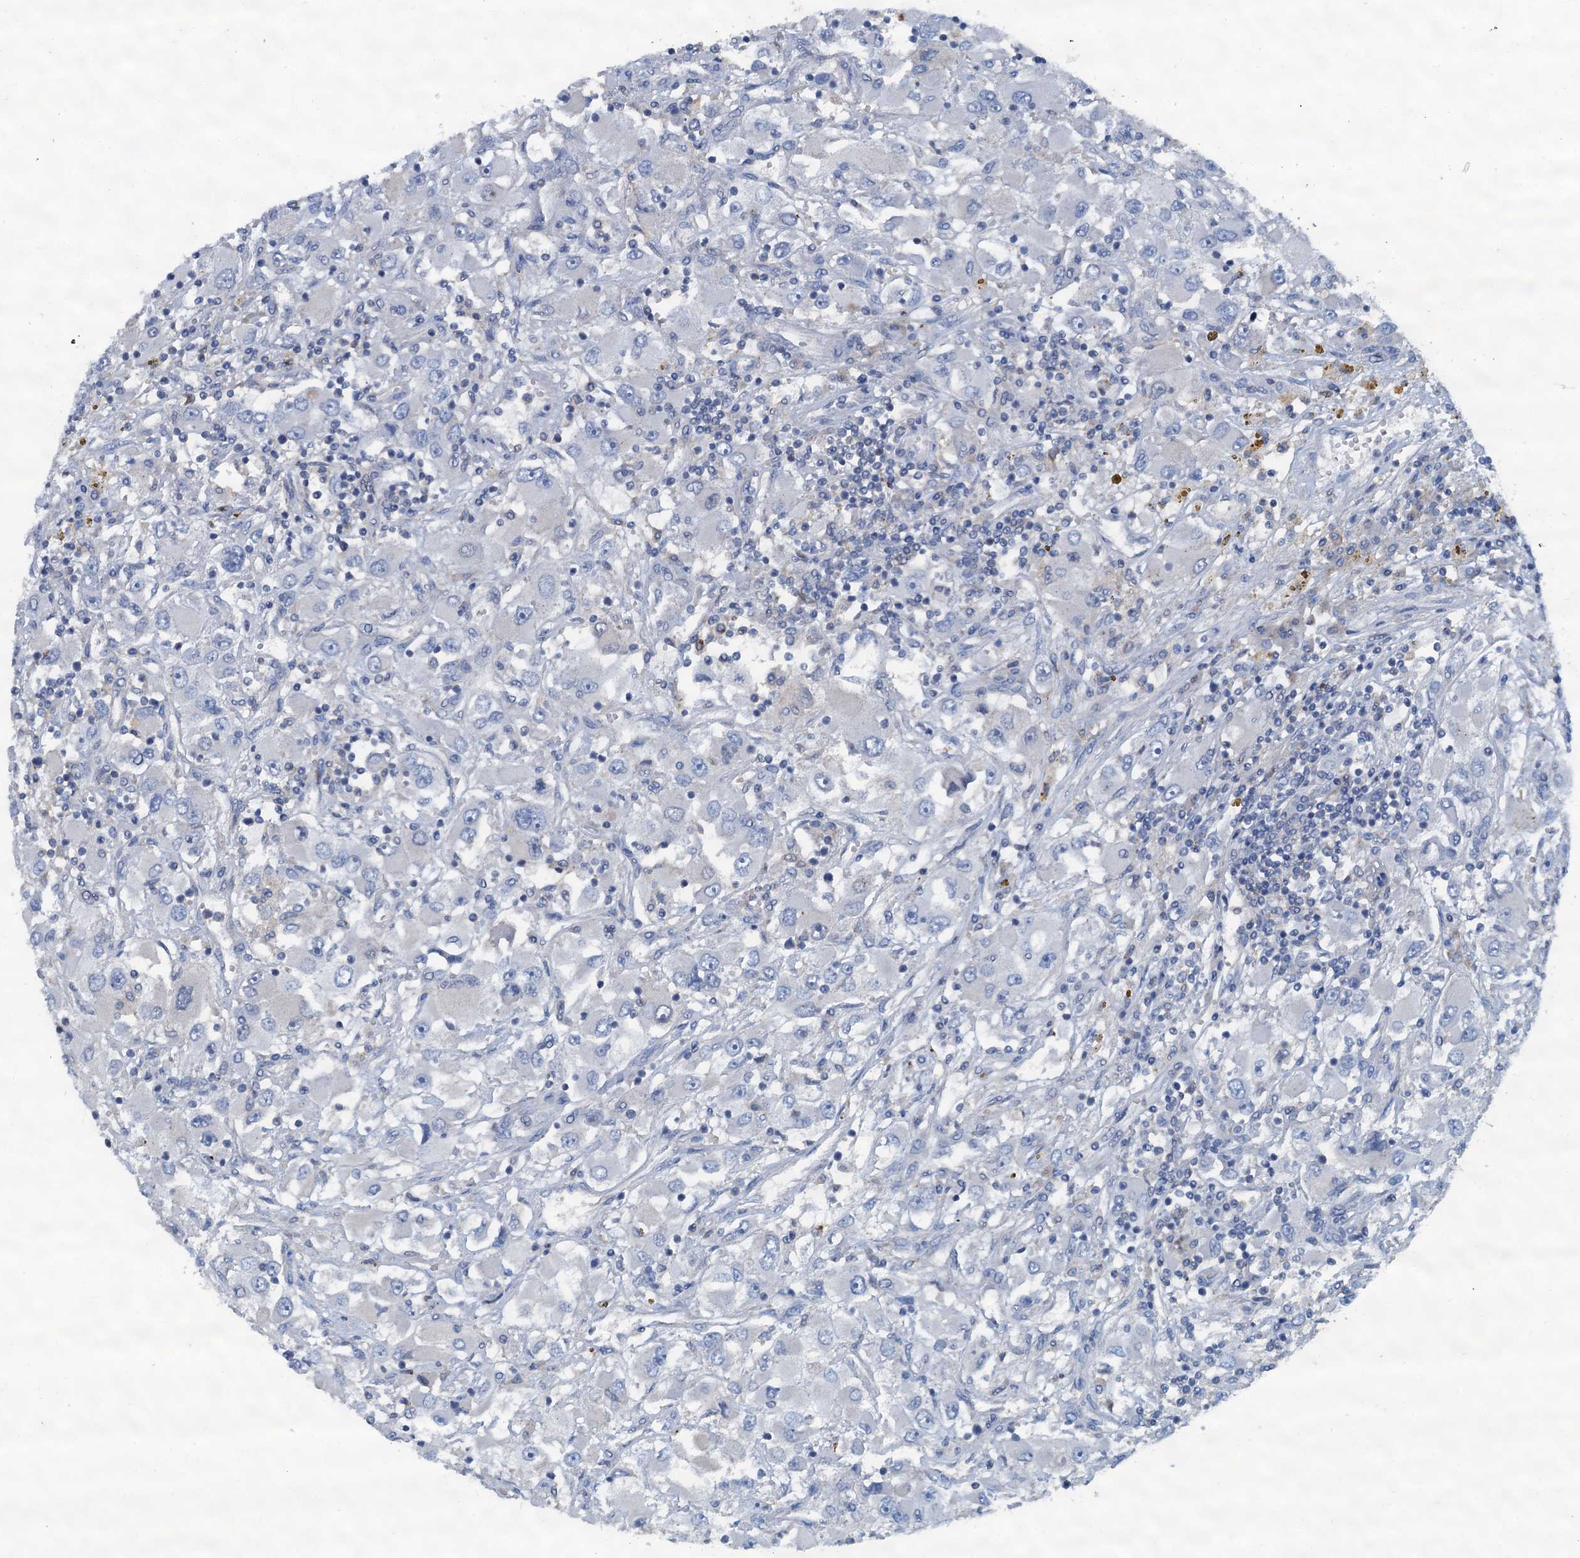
{"staining": {"intensity": "negative", "quantity": "none", "location": "none"}, "tissue": "renal cancer", "cell_type": "Tumor cells", "image_type": "cancer", "snomed": [{"axis": "morphology", "description": "Adenocarcinoma, NOS"}, {"axis": "topography", "description": "Kidney"}], "caption": "The photomicrograph demonstrates no staining of tumor cells in renal adenocarcinoma. (Brightfield microscopy of DAB (3,3'-diaminobenzidine) immunohistochemistry (IHC) at high magnification).", "gene": "THAP10", "patient": {"sex": "female", "age": 52}}